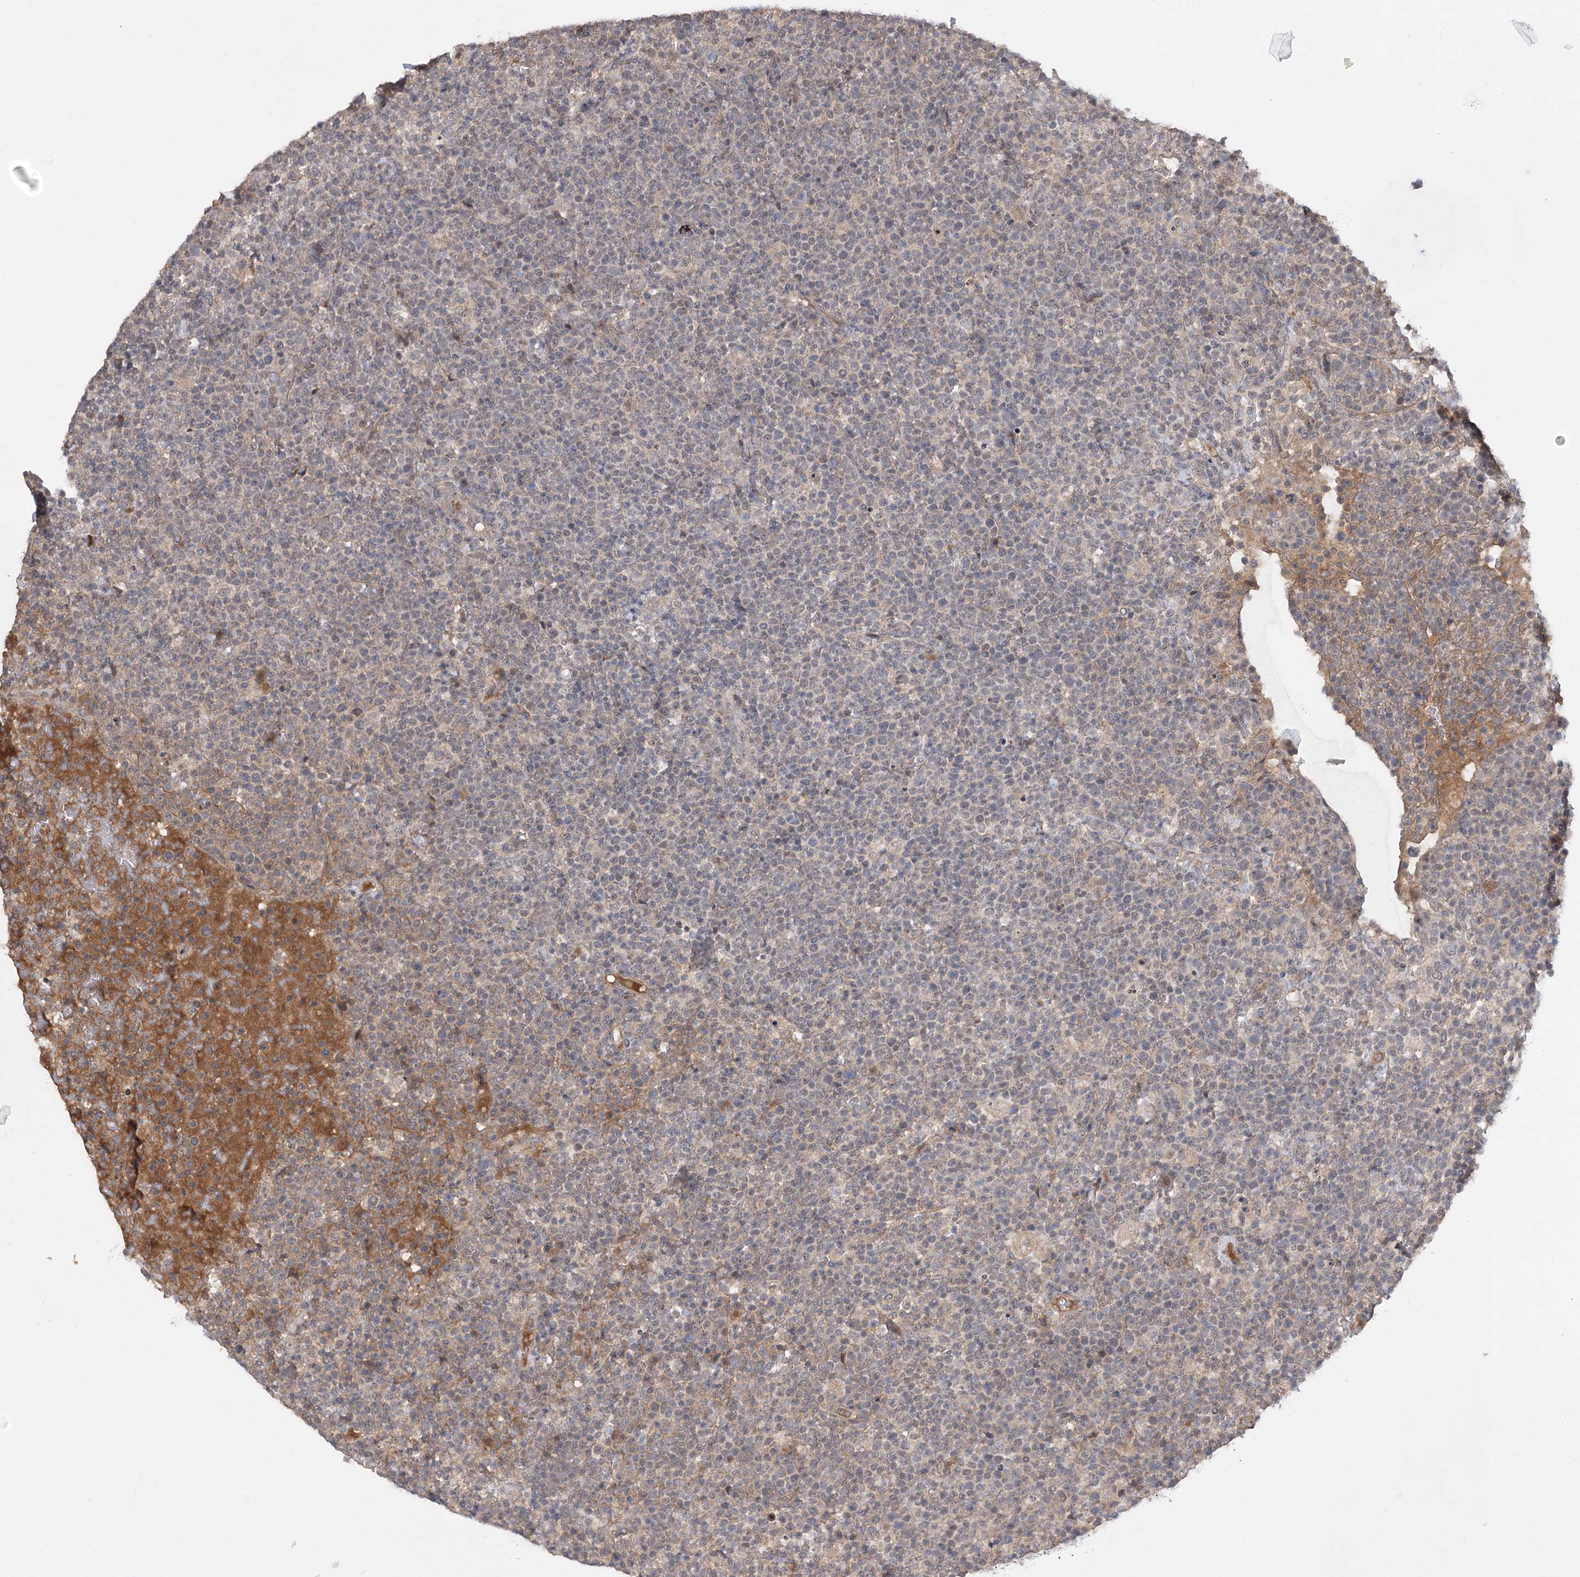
{"staining": {"intensity": "negative", "quantity": "none", "location": "none"}, "tissue": "lymphoma", "cell_type": "Tumor cells", "image_type": "cancer", "snomed": [{"axis": "morphology", "description": "Malignant lymphoma, non-Hodgkin's type, High grade"}, {"axis": "topography", "description": "Lymph node"}], "caption": "Human lymphoma stained for a protein using IHC displays no positivity in tumor cells.", "gene": "TENM2", "patient": {"sex": "male", "age": 61}}